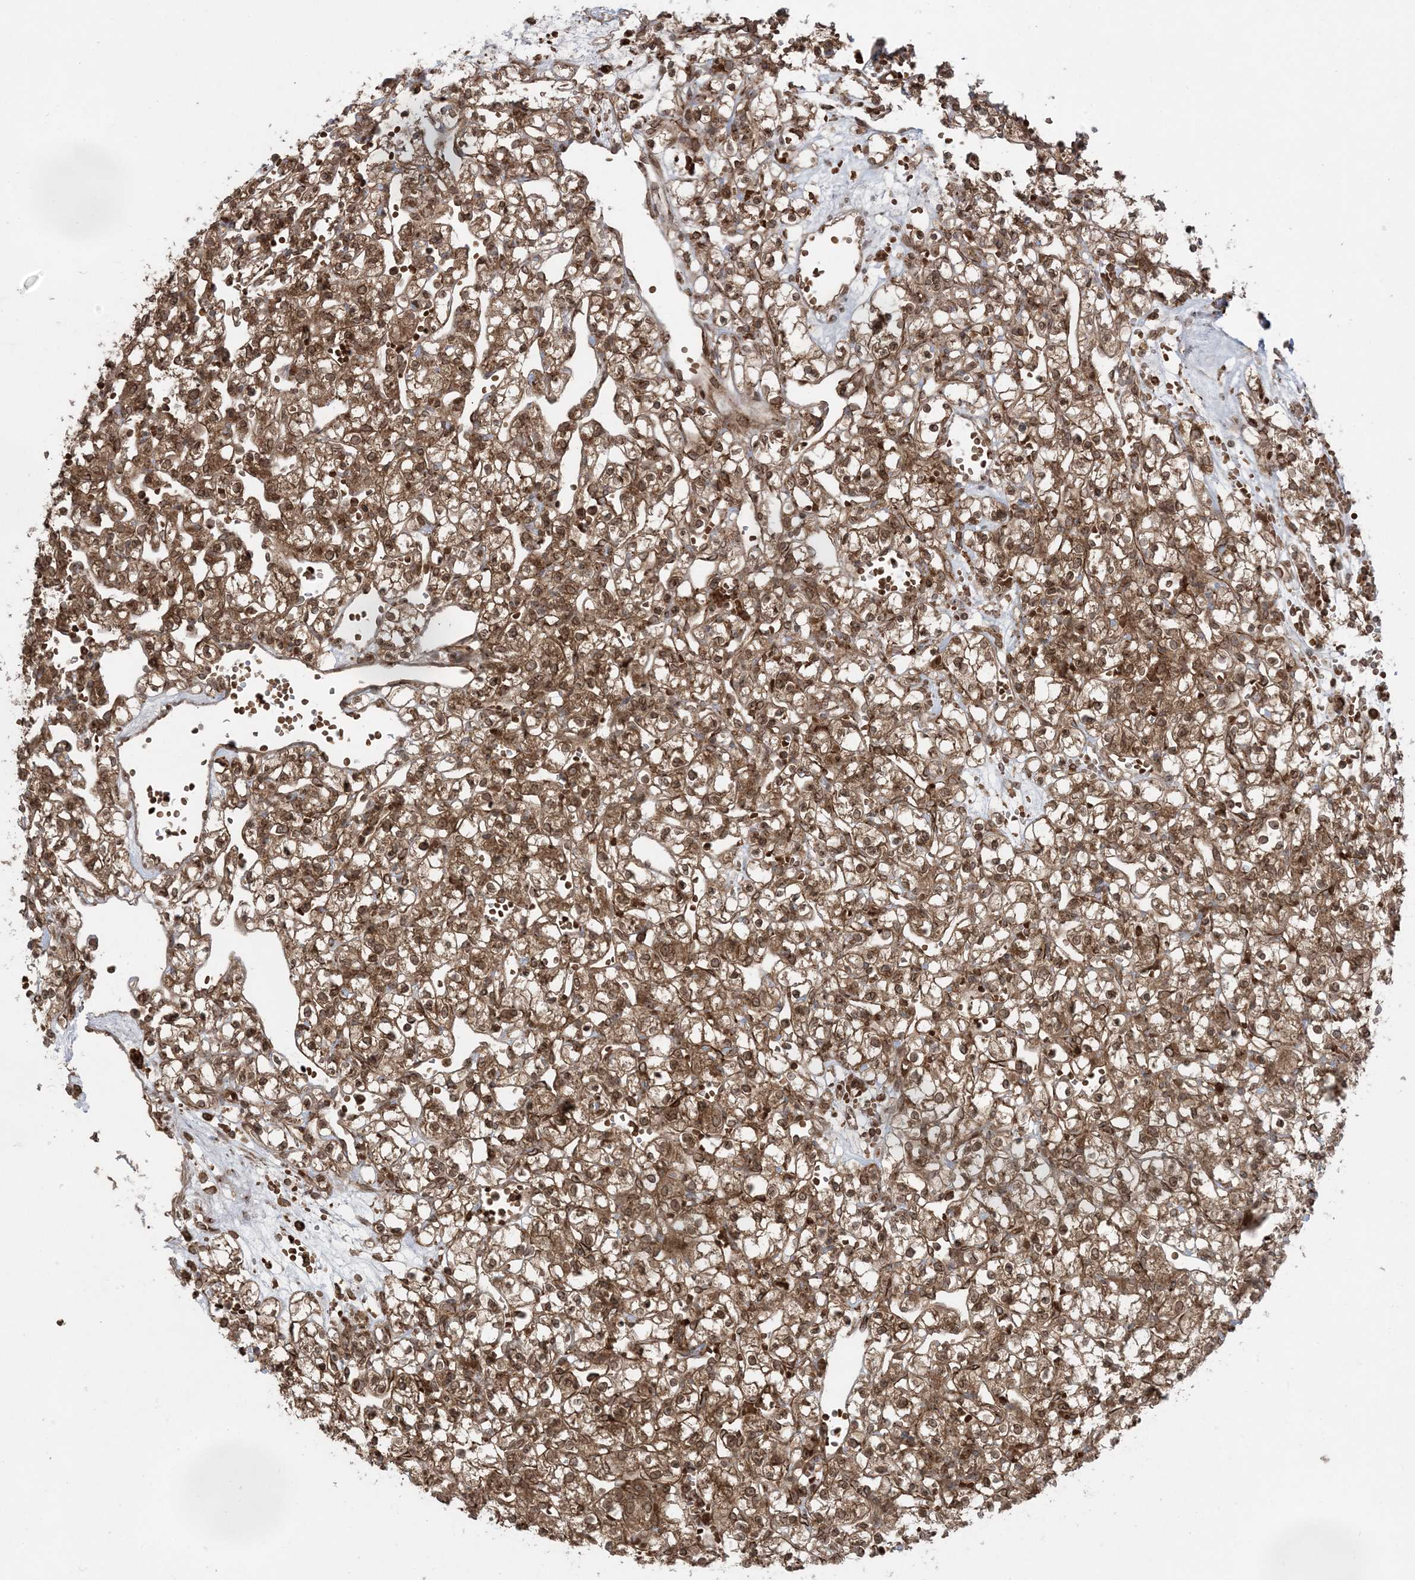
{"staining": {"intensity": "moderate", "quantity": ">75%", "location": "cytoplasmic/membranous,nuclear"}, "tissue": "renal cancer", "cell_type": "Tumor cells", "image_type": "cancer", "snomed": [{"axis": "morphology", "description": "Adenocarcinoma, NOS"}, {"axis": "topography", "description": "Kidney"}], "caption": "Tumor cells exhibit moderate cytoplasmic/membranous and nuclear staining in about >75% of cells in renal adenocarcinoma.", "gene": "DDX19B", "patient": {"sex": "female", "age": 59}}